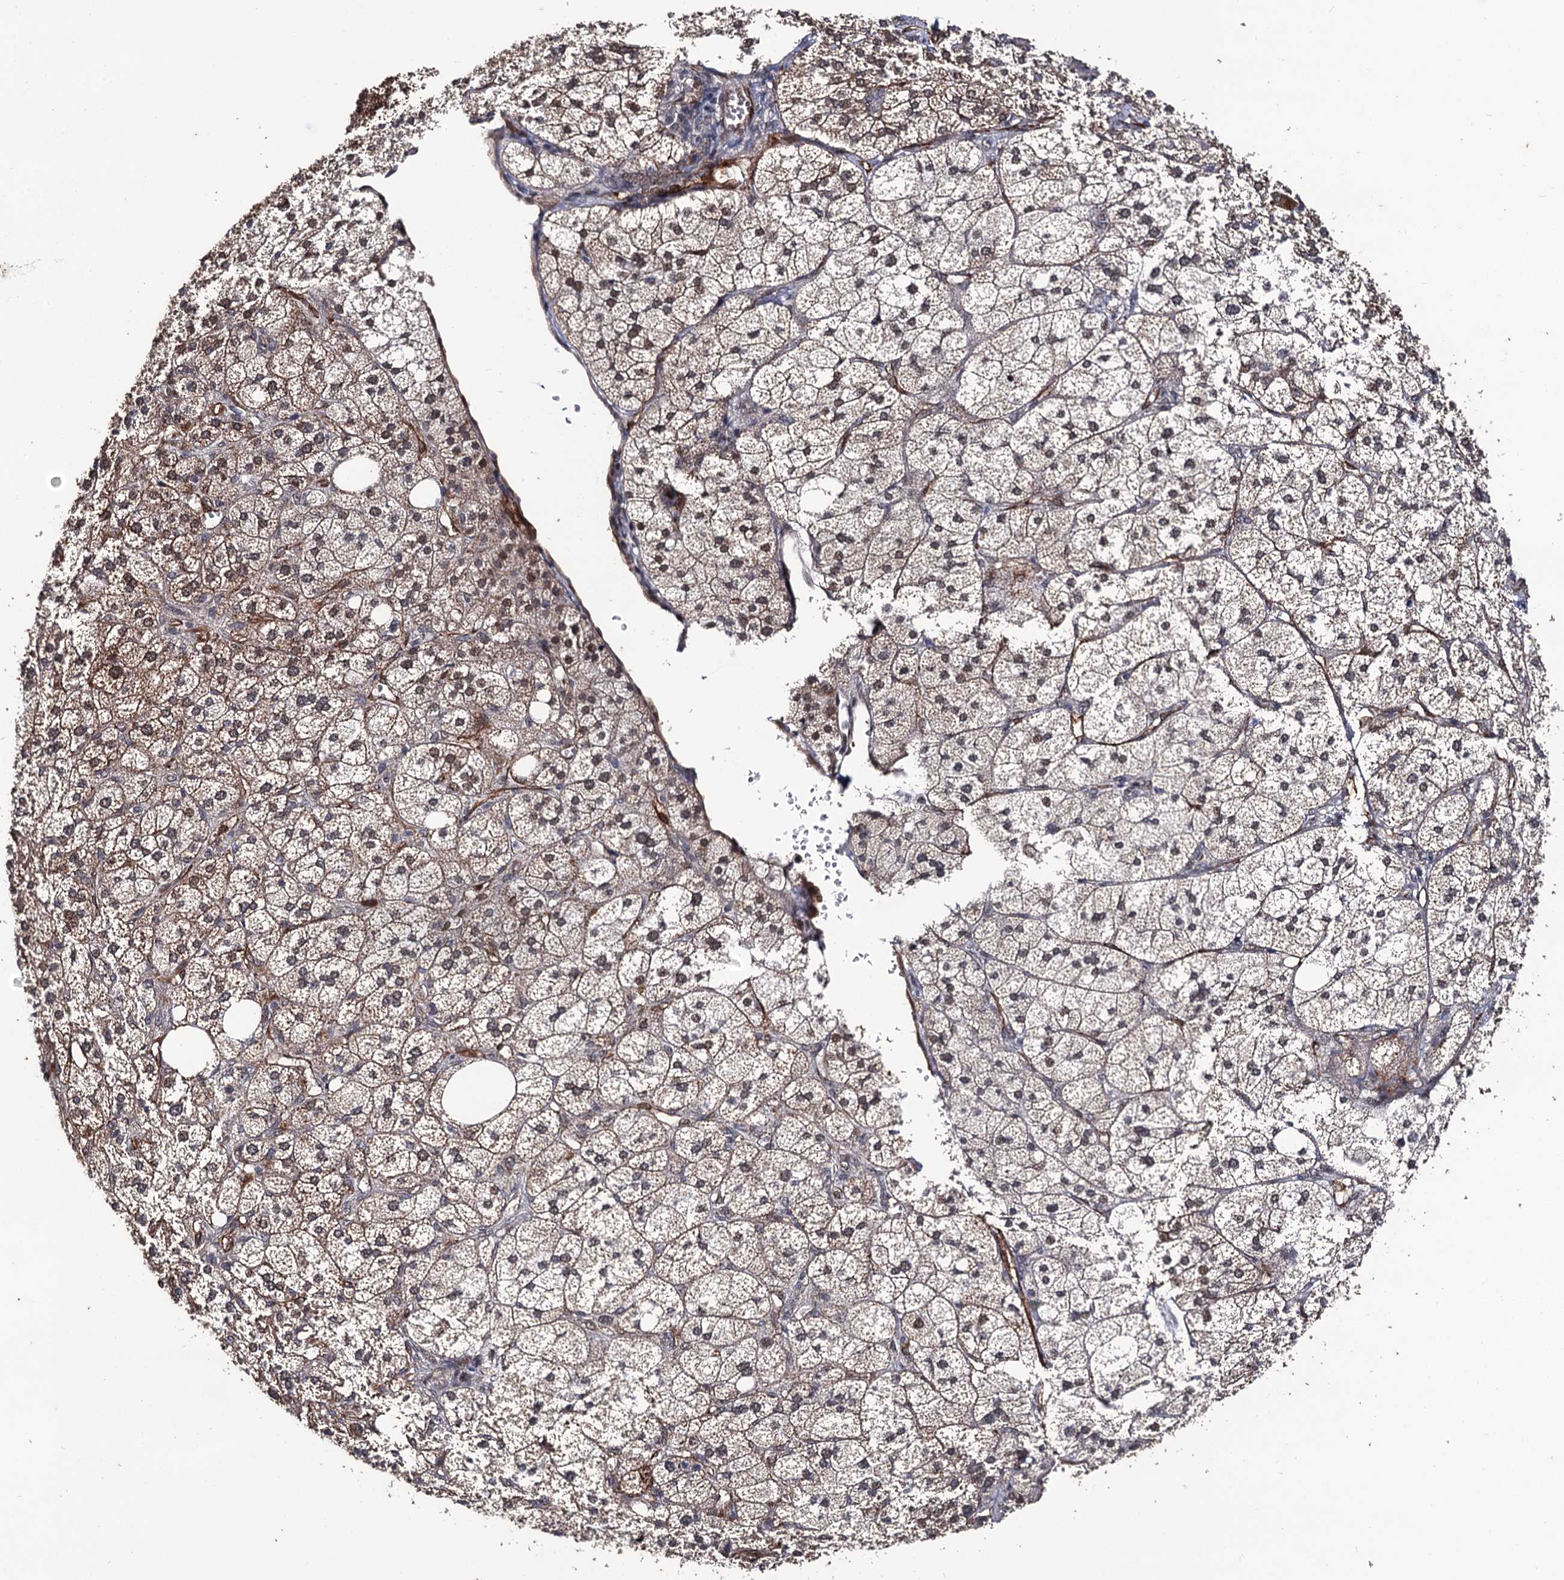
{"staining": {"intensity": "strong", "quantity": "25%-75%", "location": "cytoplasmic/membranous,nuclear"}, "tissue": "adrenal gland", "cell_type": "Glandular cells", "image_type": "normal", "snomed": [{"axis": "morphology", "description": "Normal tissue, NOS"}, {"axis": "topography", "description": "Adrenal gland"}], "caption": "IHC (DAB (3,3'-diaminobenzidine)) staining of benign human adrenal gland displays strong cytoplasmic/membranous,nuclear protein positivity in about 25%-75% of glandular cells.", "gene": "LRRC63", "patient": {"sex": "female", "age": 61}}